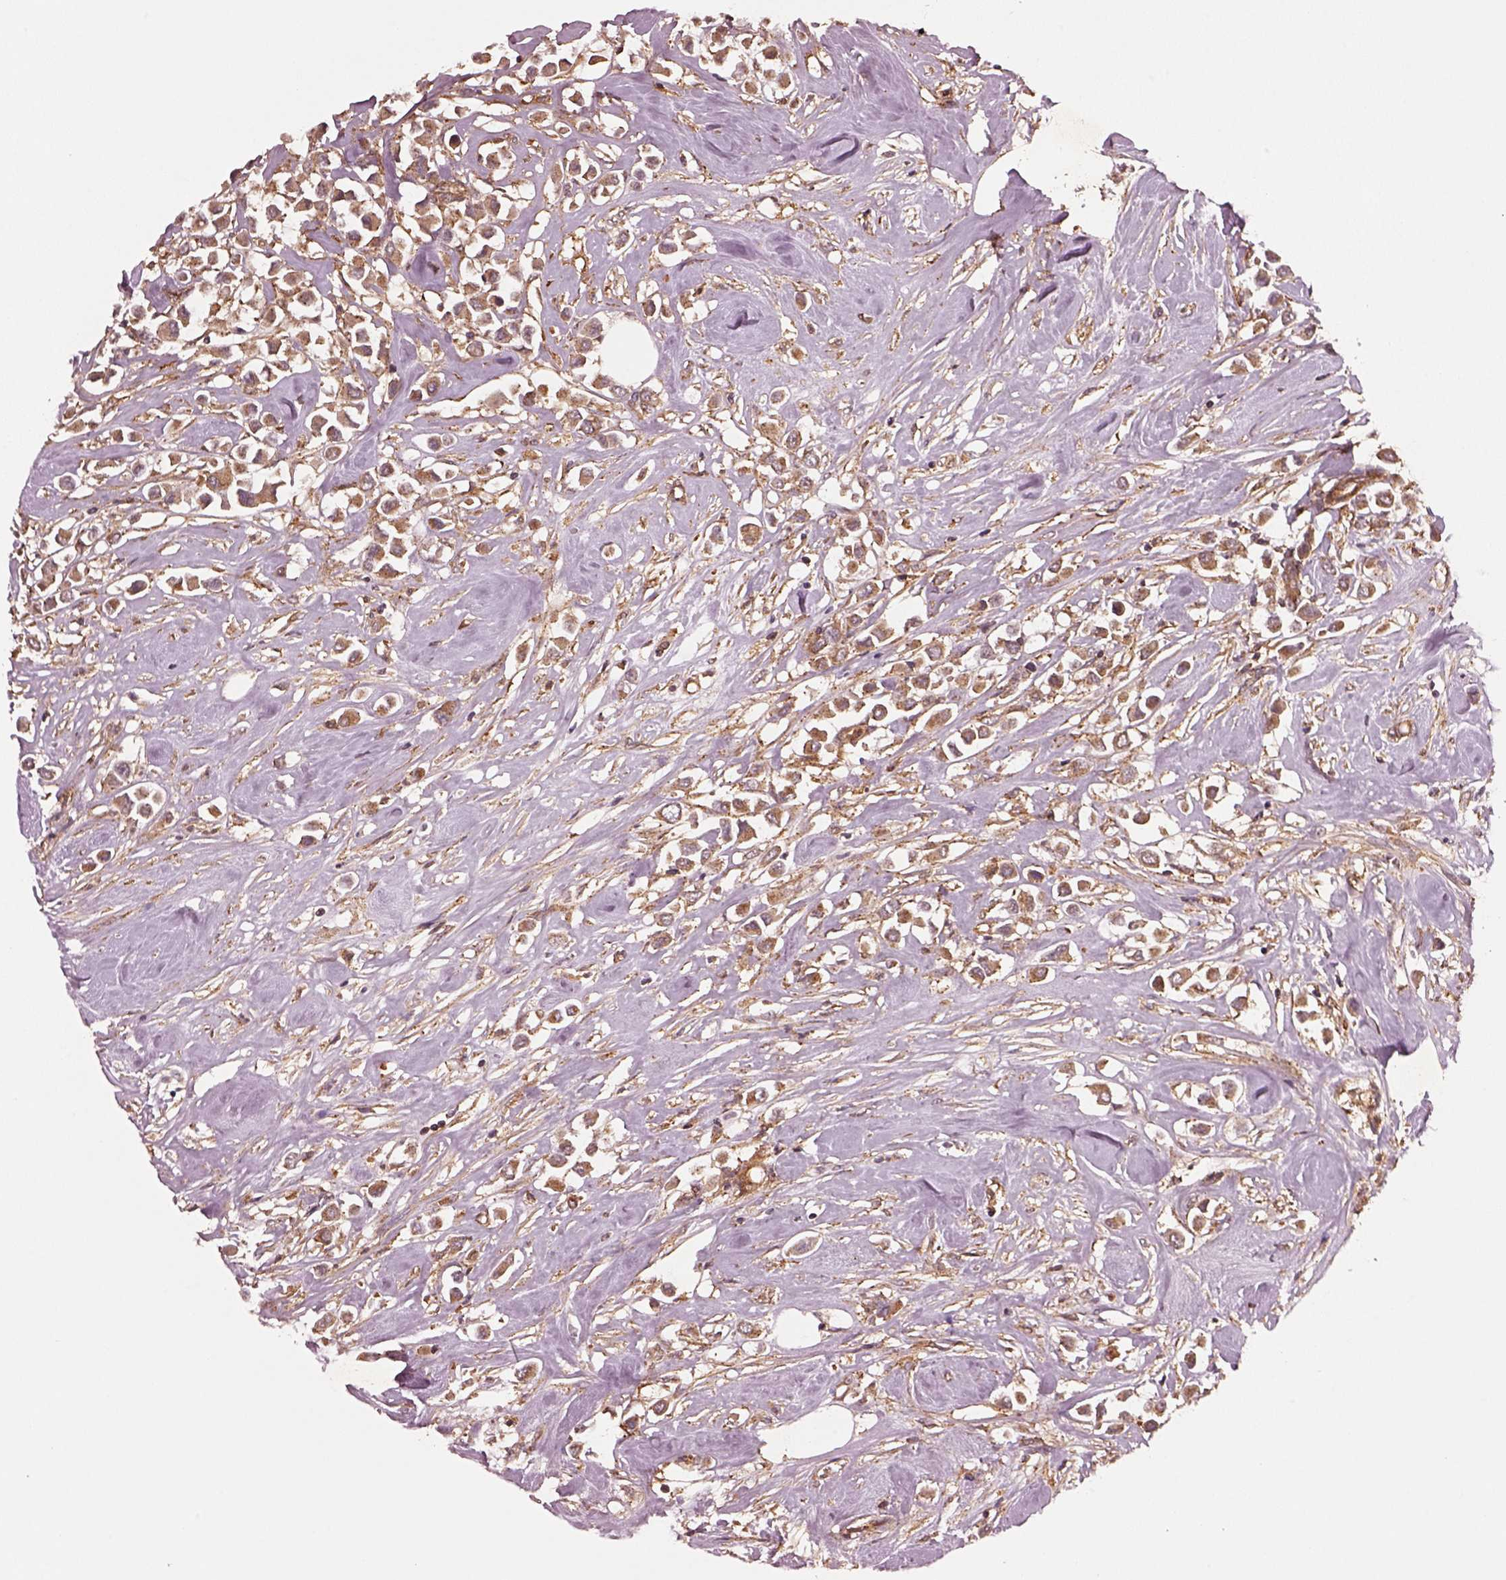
{"staining": {"intensity": "moderate", "quantity": "25%-75%", "location": "cytoplasmic/membranous"}, "tissue": "breast cancer", "cell_type": "Tumor cells", "image_type": "cancer", "snomed": [{"axis": "morphology", "description": "Duct carcinoma"}, {"axis": "topography", "description": "Breast"}], "caption": "This histopathology image reveals IHC staining of human breast invasive ductal carcinoma, with medium moderate cytoplasmic/membranous expression in approximately 25%-75% of tumor cells.", "gene": "WASHC2A", "patient": {"sex": "female", "age": 61}}